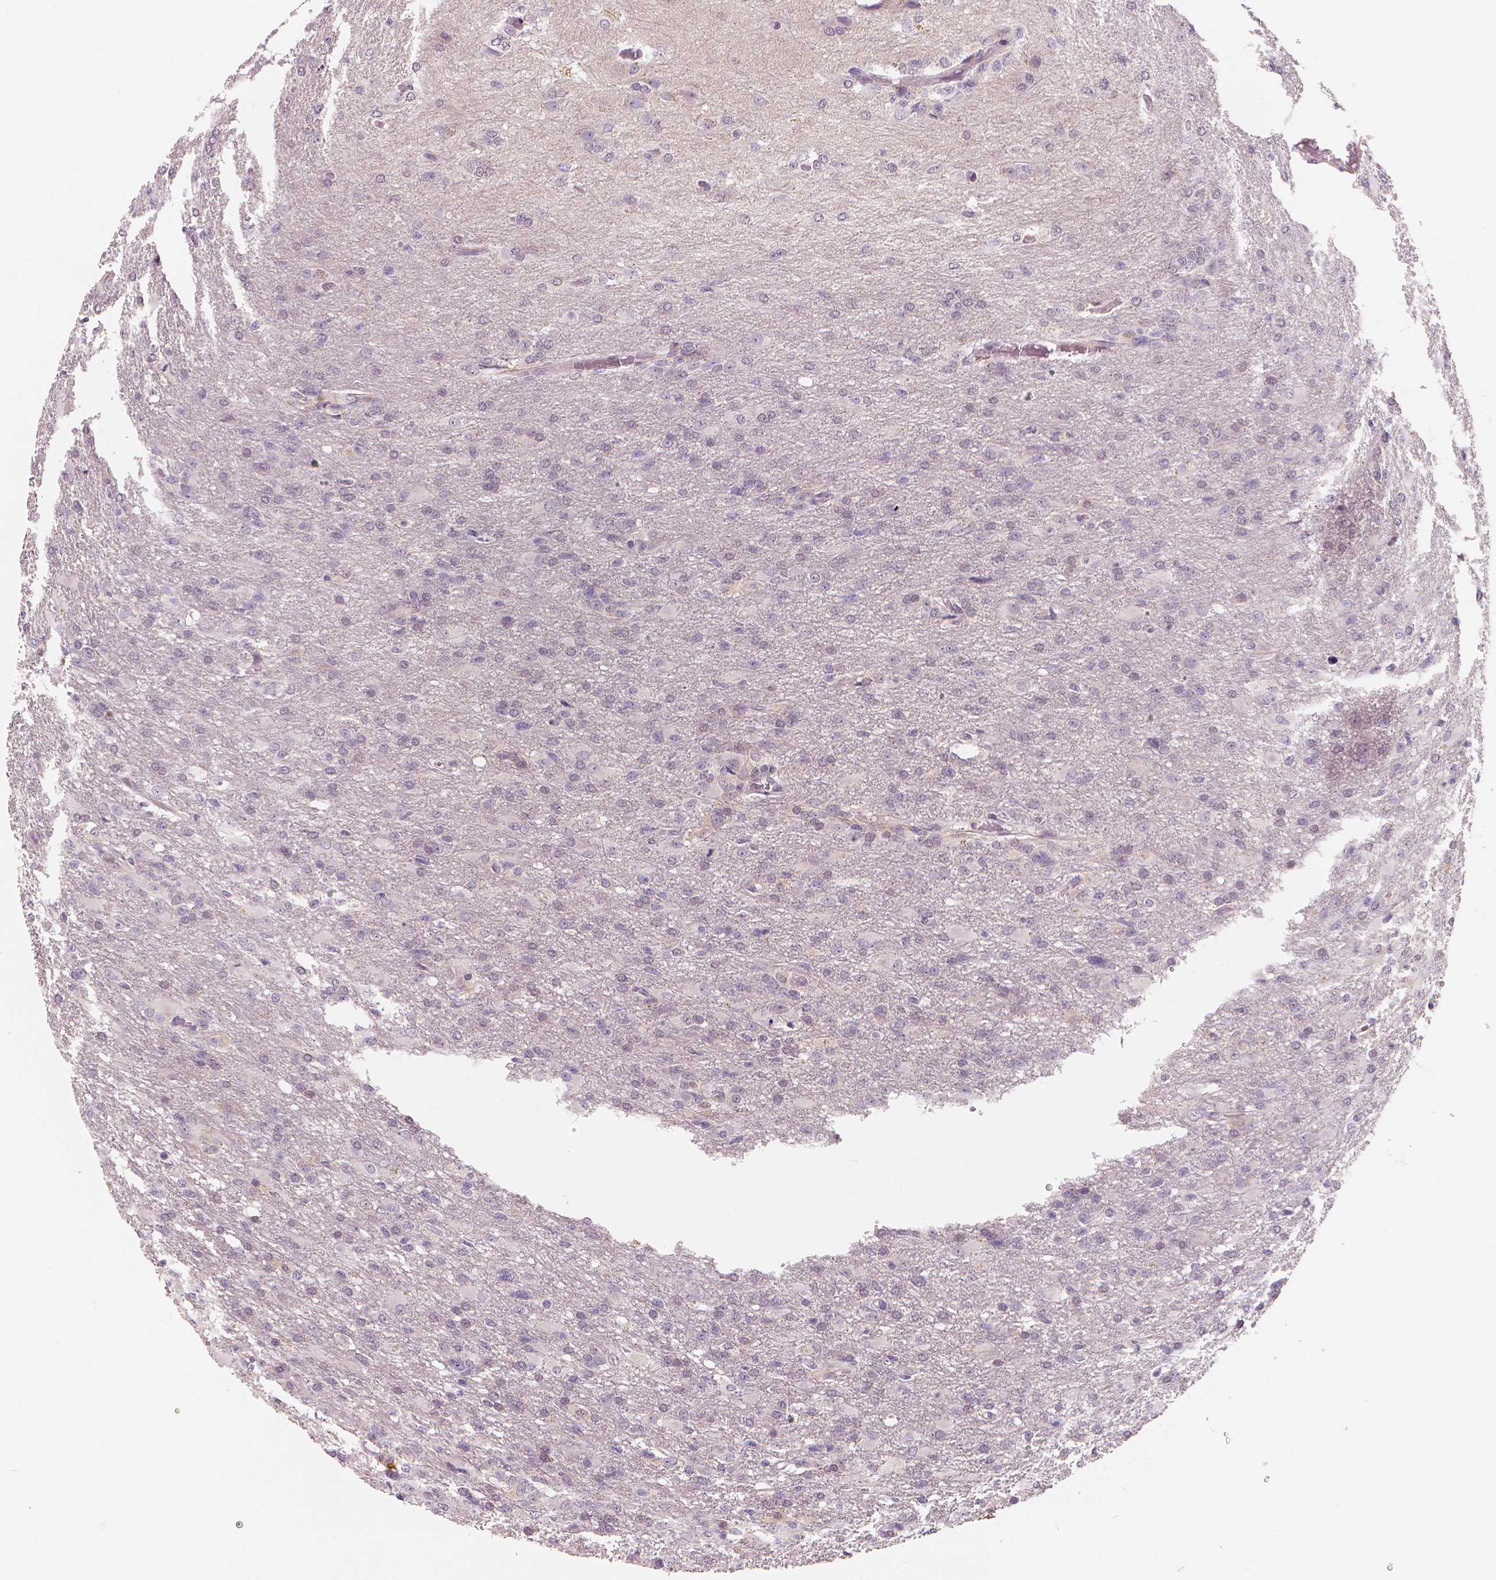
{"staining": {"intensity": "negative", "quantity": "none", "location": "none"}, "tissue": "glioma", "cell_type": "Tumor cells", "image_type": "cancer", "snomed": [{"axis": "morphology", "description": "Glioma, malignant, High grade"}, {"axis": "topography", "description": "Brain"}], "caption": "Immunohistochemistry micrograph of neoplastic tissue: malignant glioma (high-grade) stained with DAB (3,3'-diaminobenzidine) reveals no significant protein expression in tumor cells.", "gene": "RNASE7", "patient": {"sex": "male", "age": 68}}